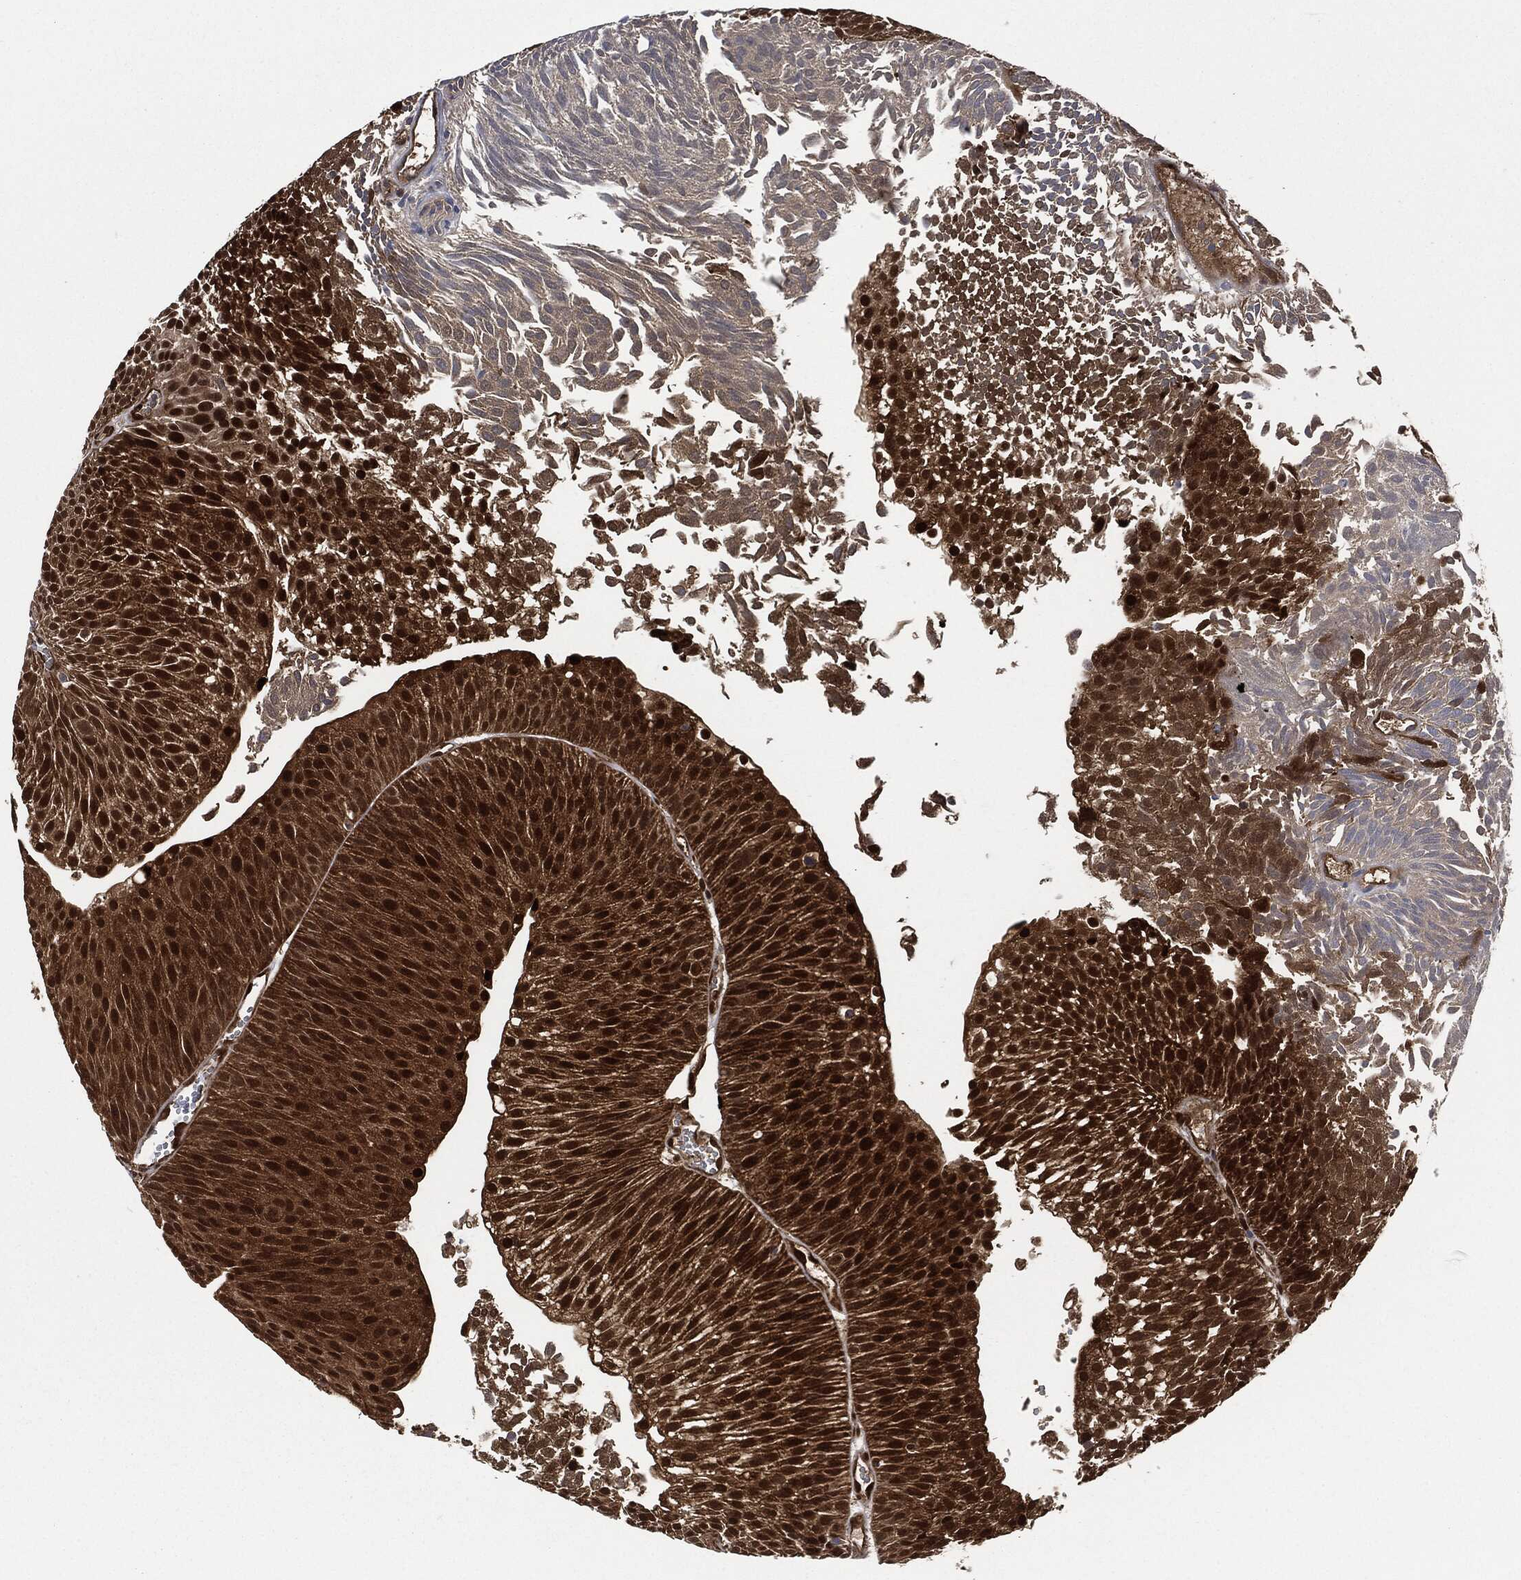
{"staining": {"intensity": "strong", "quantity": ">75%", "location": "cytoplasmic/membranous,nuclear"}, "tissue": "urothelial cancer", "cell_type": "Tumor cells", "image_type": "cancer", "snomed": [{"axis": "morphology", "description": "Urothelial carcinoma, Low grade"}, {"axis": "topography", "description": "Urinary bladder"}], "caption": "Low-grade urothelial carcinoma was stained to show a protein in brown. There is high levels of strong cytoplasmic/membranous and nuclear staining in approximately >75% of tumor cells. The staining was performed using DAB, with brown indicating positive protein expression. Nuclei are stained blue with hematoxylin.", "gene": "DCTN1", "patient": {"sex": "male", "age": 65}}